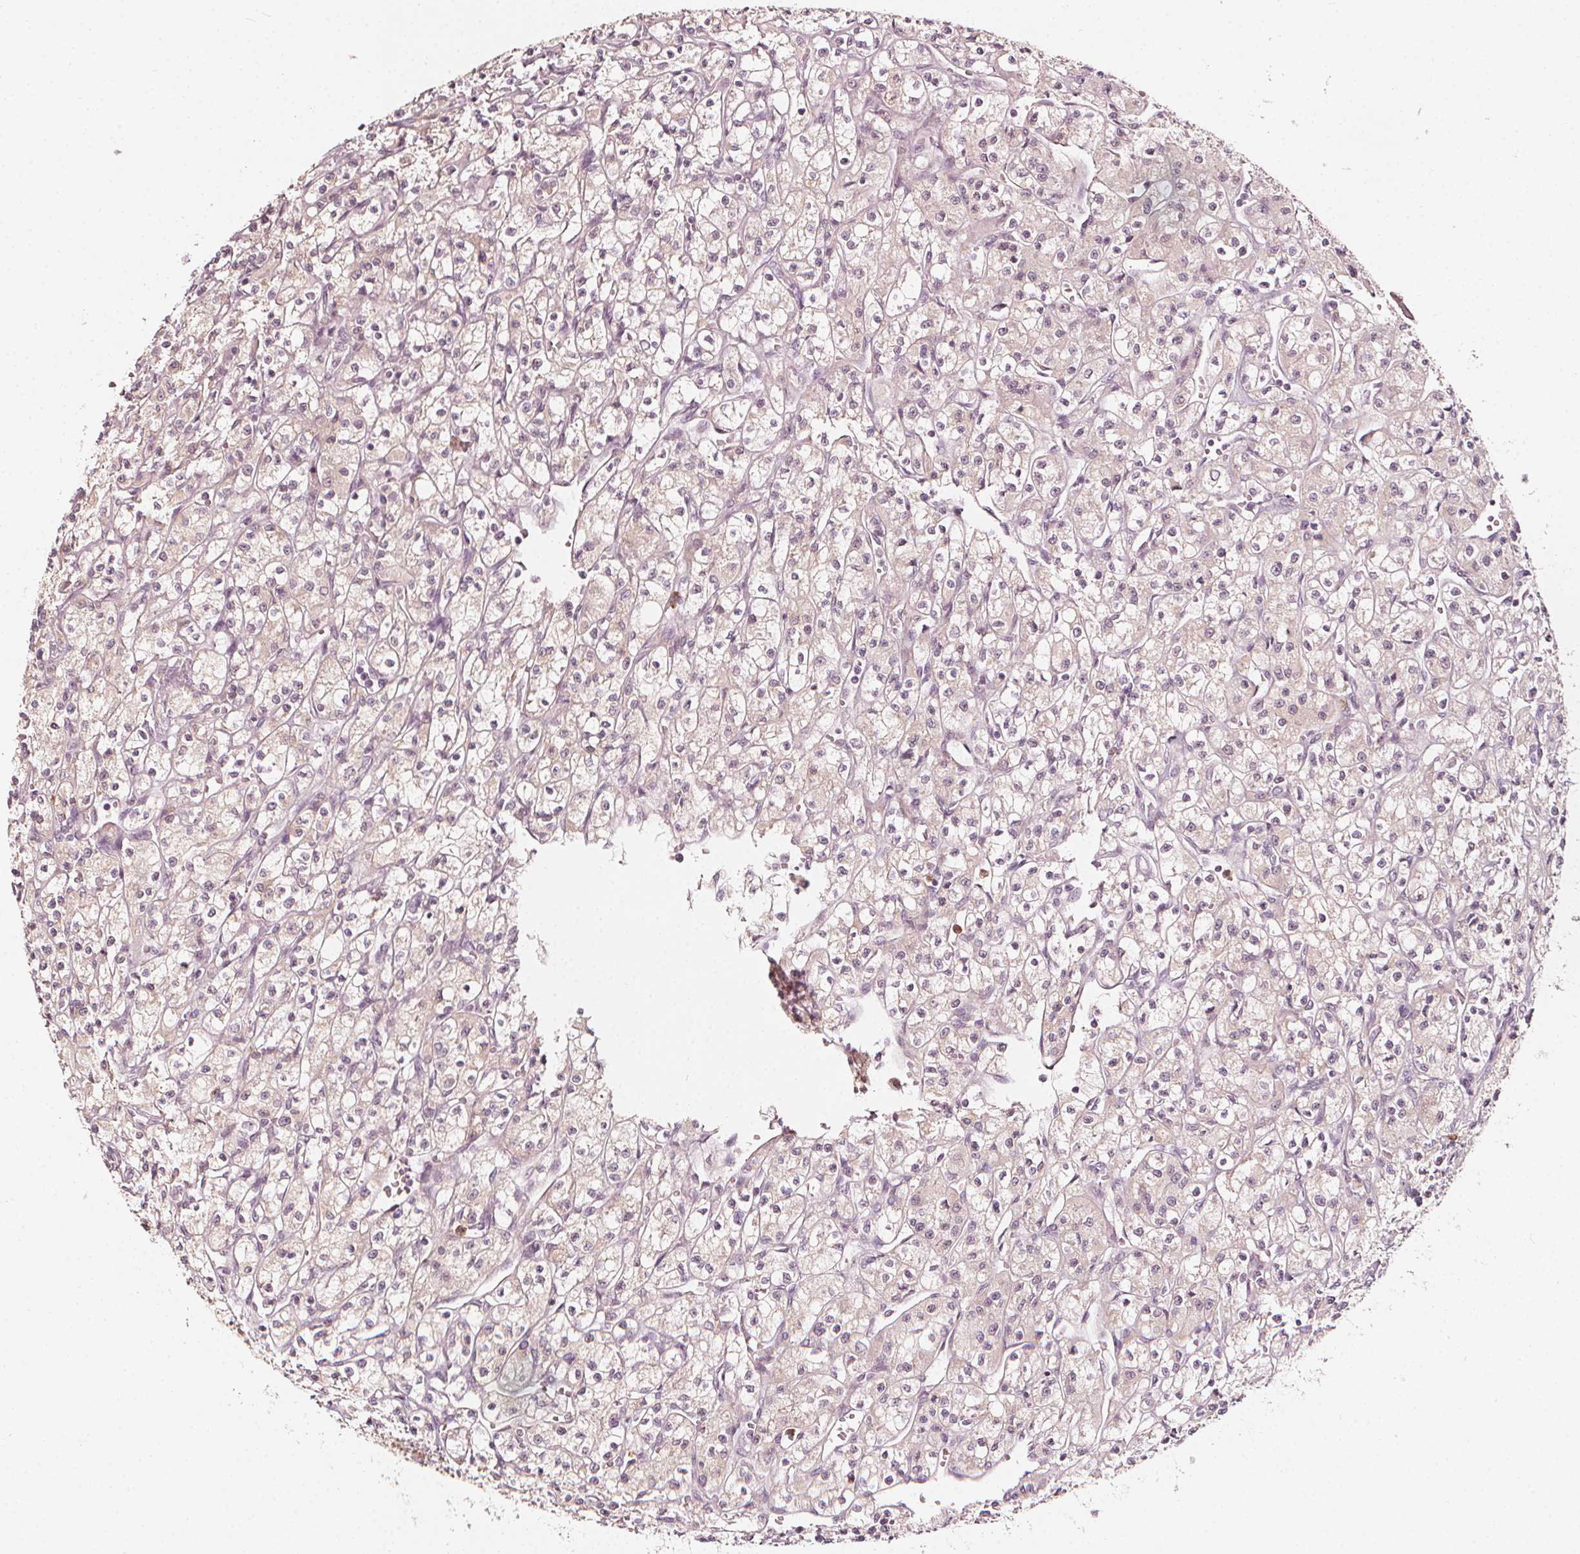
{"staining": {"intensity": "negative", "quantity": "none", "location": "none"}, "tissue": "renal cancer", "cell_type": "Tumor cells", "image_type": "cancer", "snomed": [{"axis": "morphology", "description": "Adenocarcinoma, NOS"}, {"axis": "topography", "description": "Kidney"}], "caption": "Tumor cells show no significant expression in renal cancer (adenocarcinoma).", "gene": "NPC1L1", "patient": {"sex": "female", "age": 70}}